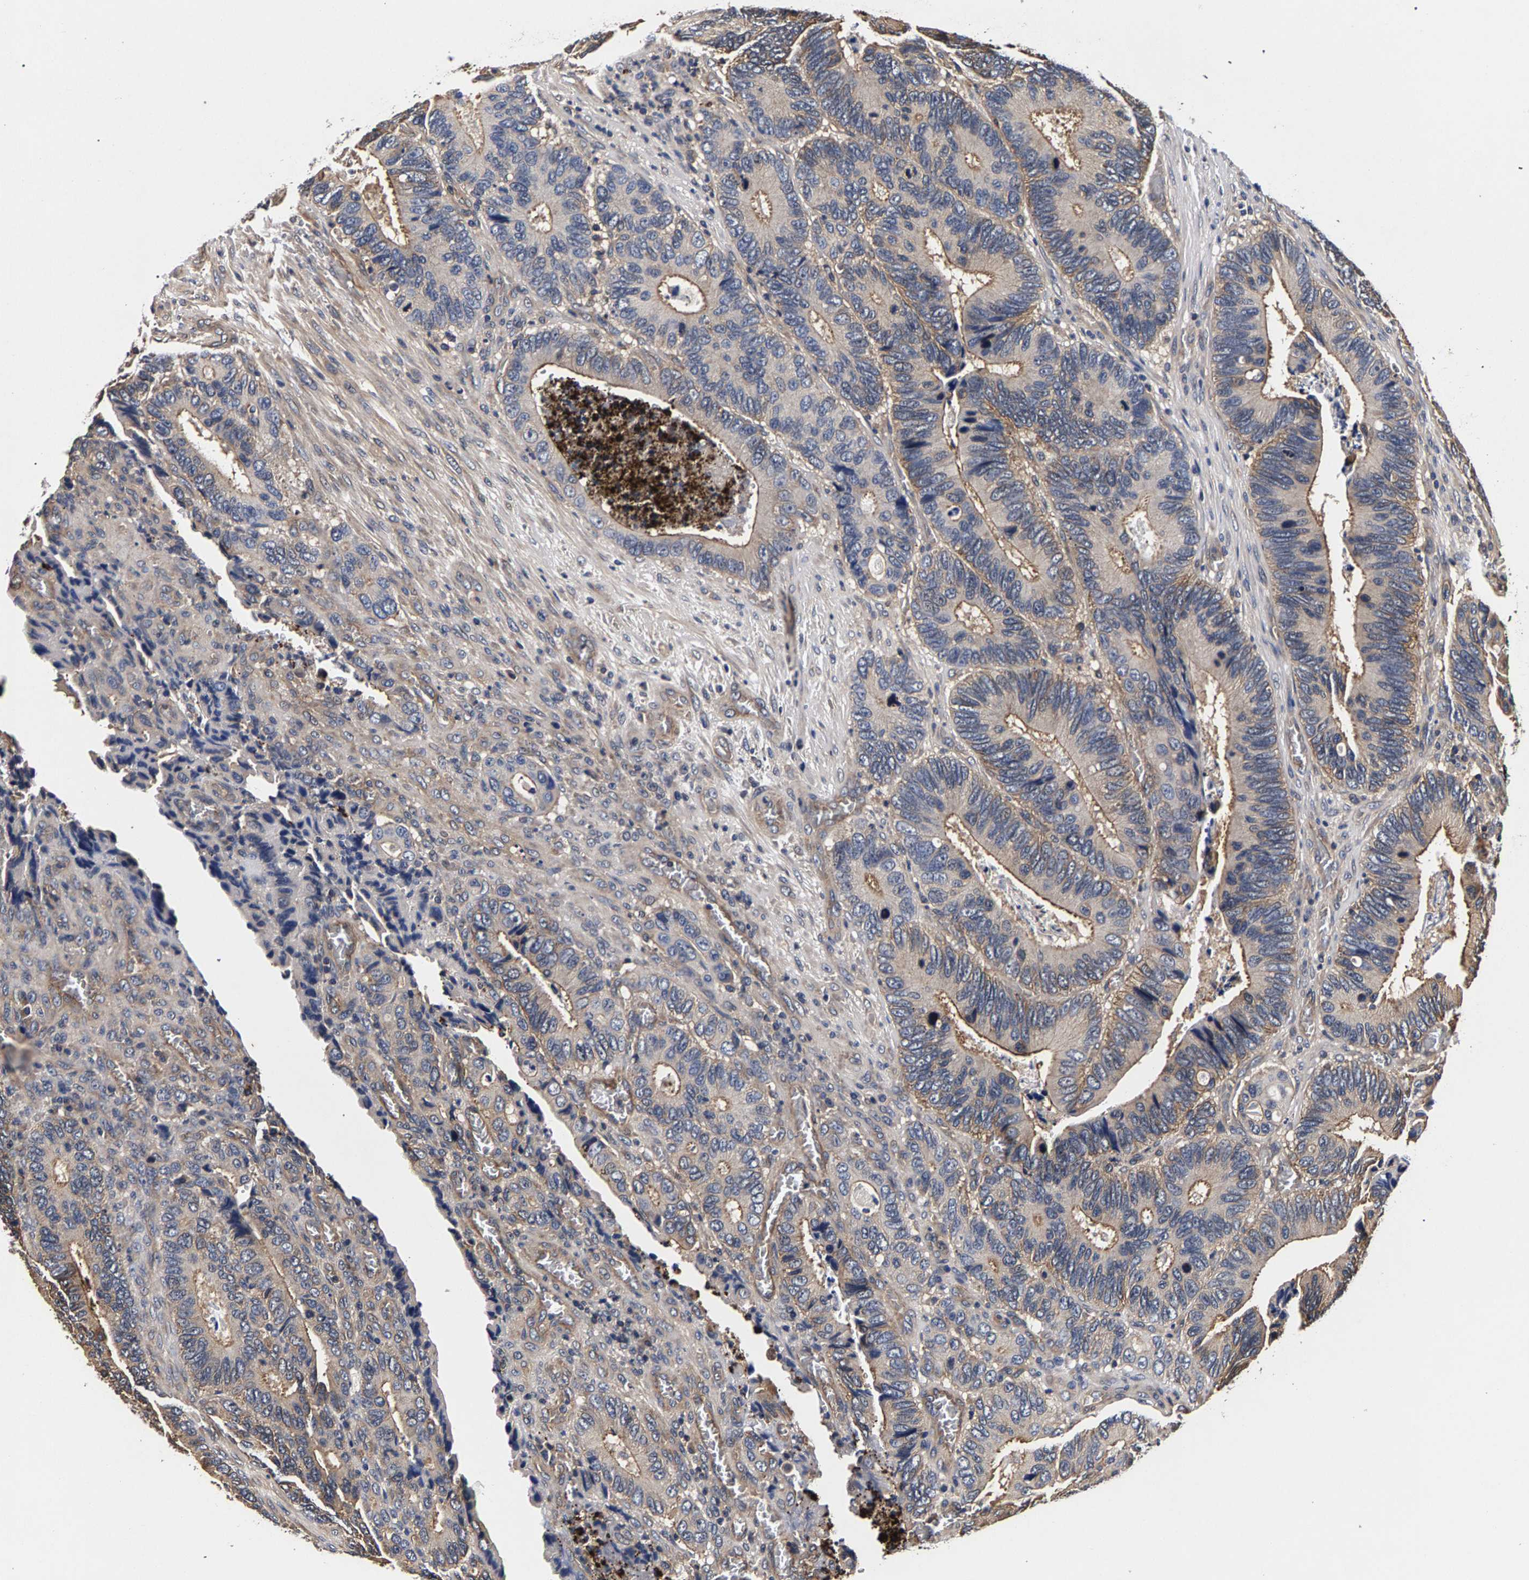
{"staining": {"intensity": "moderate", "quantity": "25%-75%", "location": "cytoplasmic/membranous"}, "tissue": "colorectal cancer", "cell_type": "Tumor cells", "image_type": "cancer", "snomed": [{"axis": "morphology", "description": "Adenocarcinoma, NOS"}, {"axis": "topography", "description": "Colon"}], "caption": "Immunohistochemistry micrograph of neoplastic tissue: colorectal adenocarcinoma stained using immunohistochemistry demonstrates medium levels of moderate protein expression localized specifically in the cytoplasmic/membranous of tumor cells, appearing as a cytoplasmic/membranous brown color.", "gene": "MARCHF7", "patient": {"sex": "male", "age": 72}}